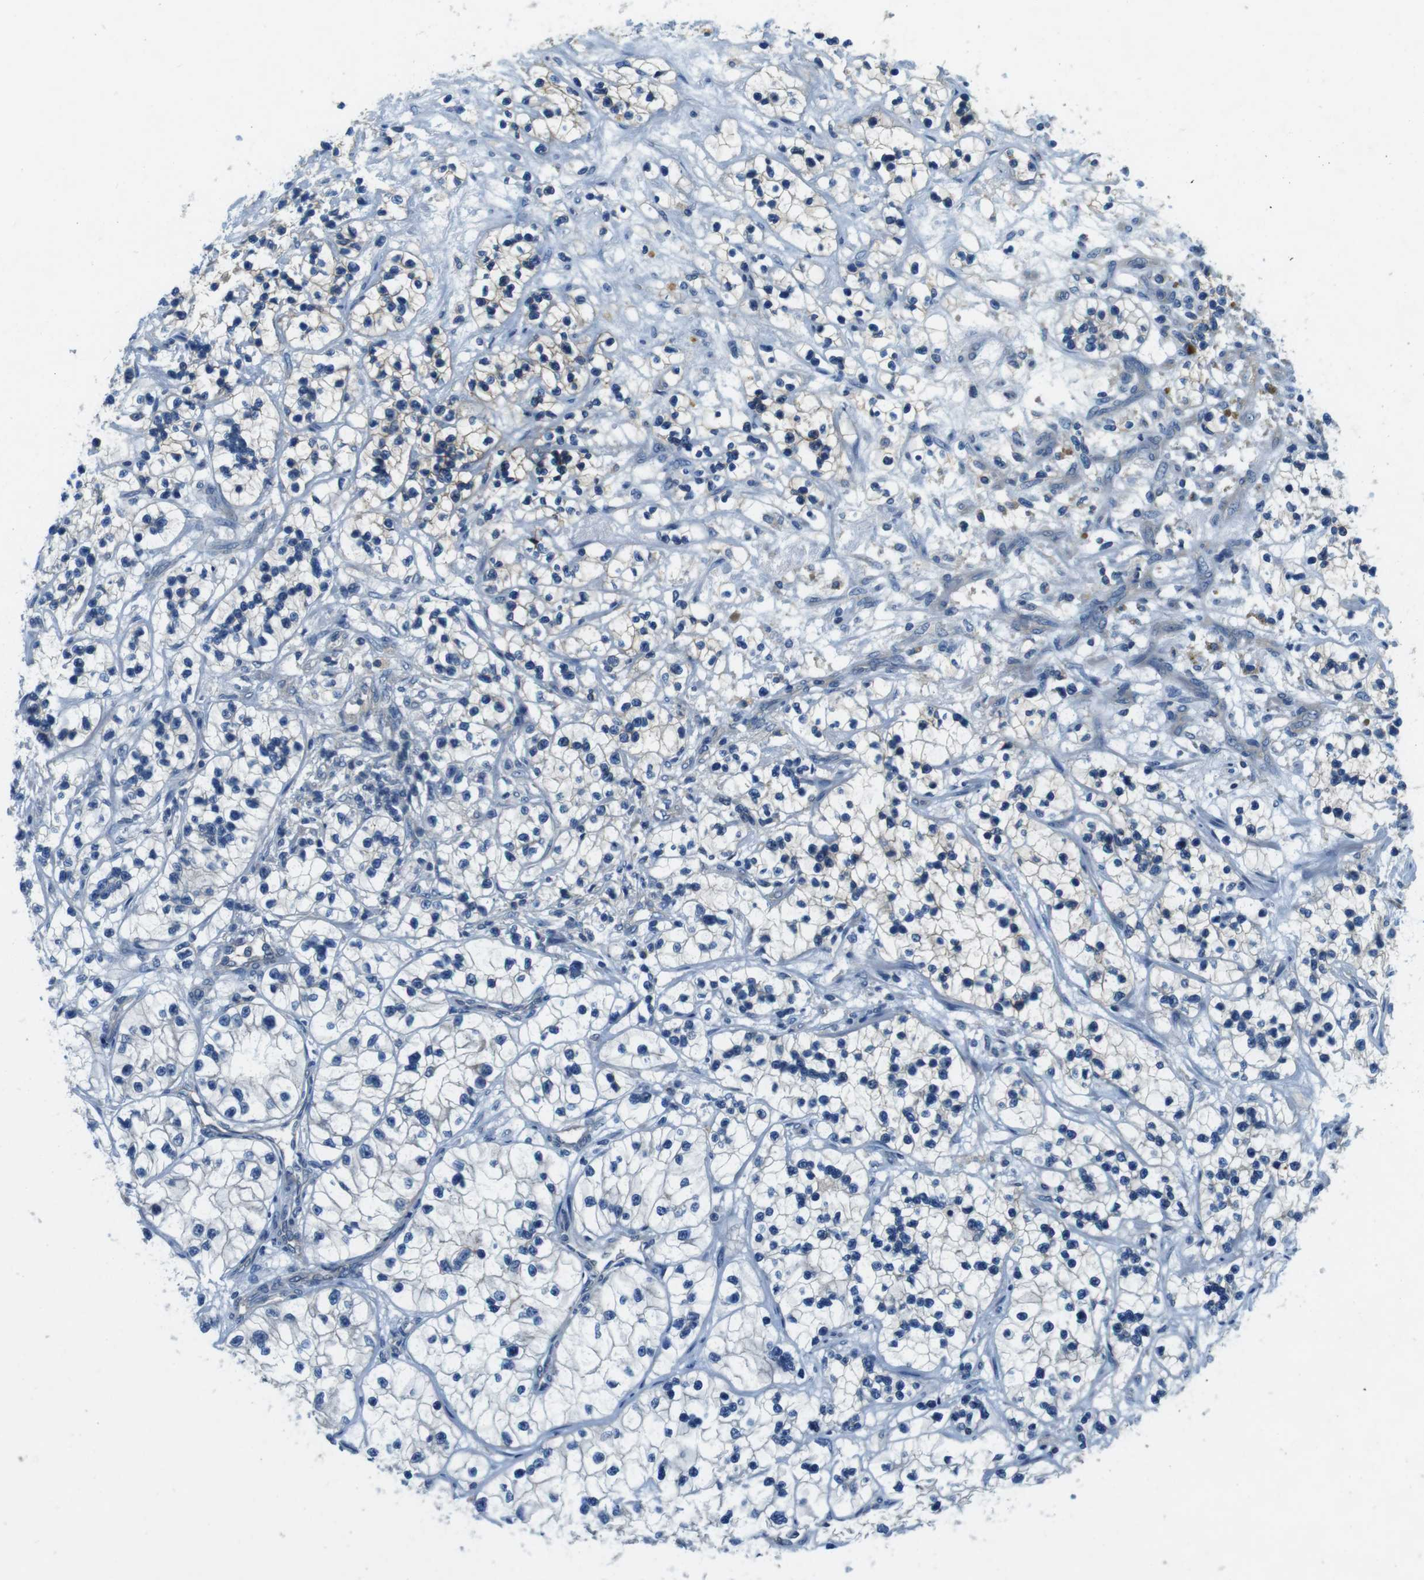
{"staining": {"intensity": "negative", "quantity": "none", "location": "none"}, "tissue": "renal cancer", "cell_type": "Tumor cells", "image_type": "cancer", "snomed": [{"axis": "morphology", "description": "Adenocarcinoma, NOS"}, {"axis": "topography", "description": "Kidney"}], "caption": "Image shows no significant protein staining in tumor cells of renal adenocarcinoma. (Immunohistochemistry (ihc), brightfield microscopy, high magnification).", "gene": "DENND4C", "patient": {"sex": "female", "age": 57}}